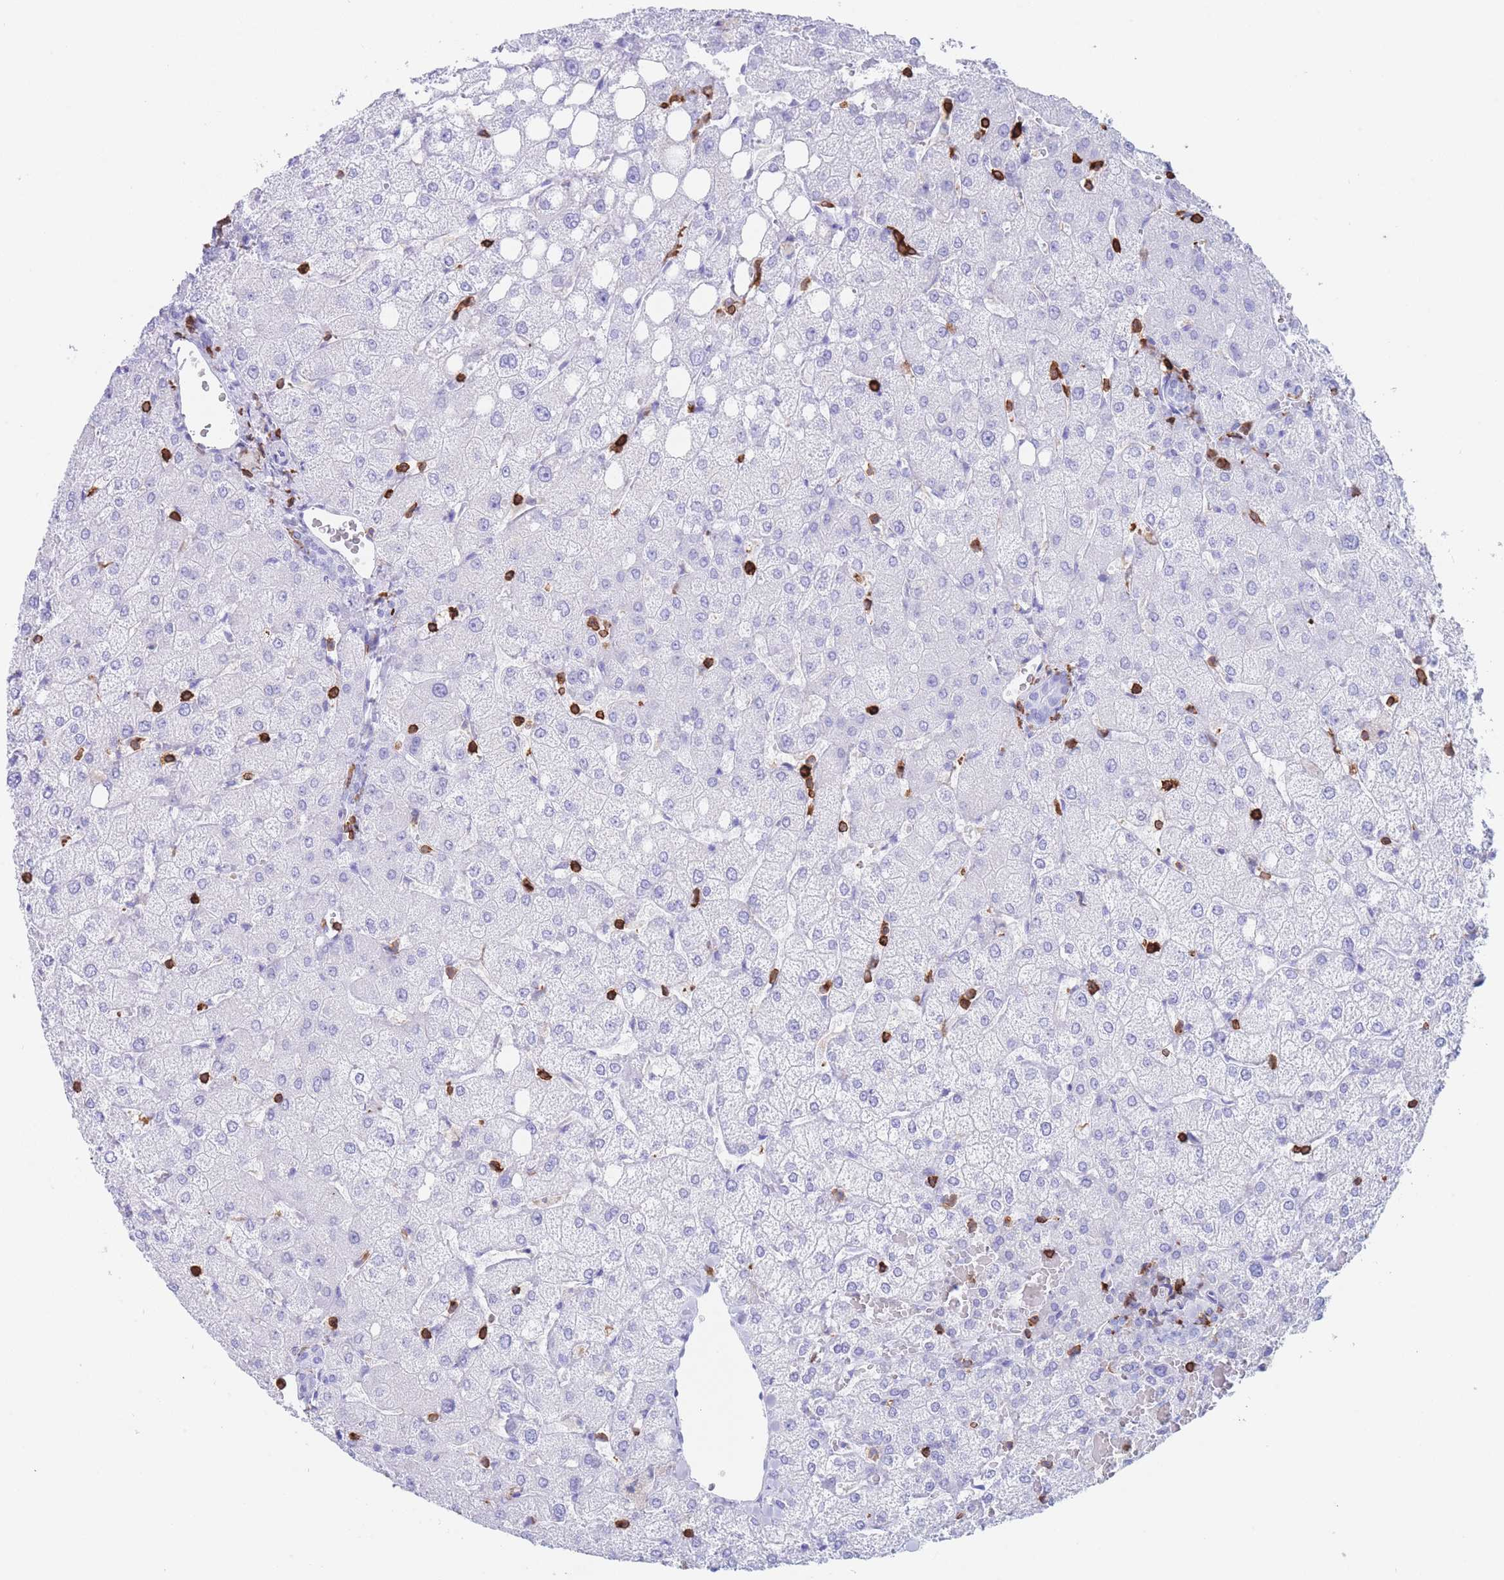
{"staining": {"intensity": "negative", "quantity": "none", "location": "none"}, "tissue": "liver", "cell_type": "Cholangiocytes", "image_type": "normal", "snomed": [{"axis": "morphology", "description": "Normal tissue, NOS"}, {"axis": "topography", "description": "Liver"}], "caption": "Benign liver was stained to show a protein in brown. There is no significant staining in cholangiocytes. (DAB (3,3'-diaminobenzidine) immunohistochemistry (IHC) with hematoxylin counter stain).", "gene": "CORO1A", "patient": {"sex": "female", "age": 54}}